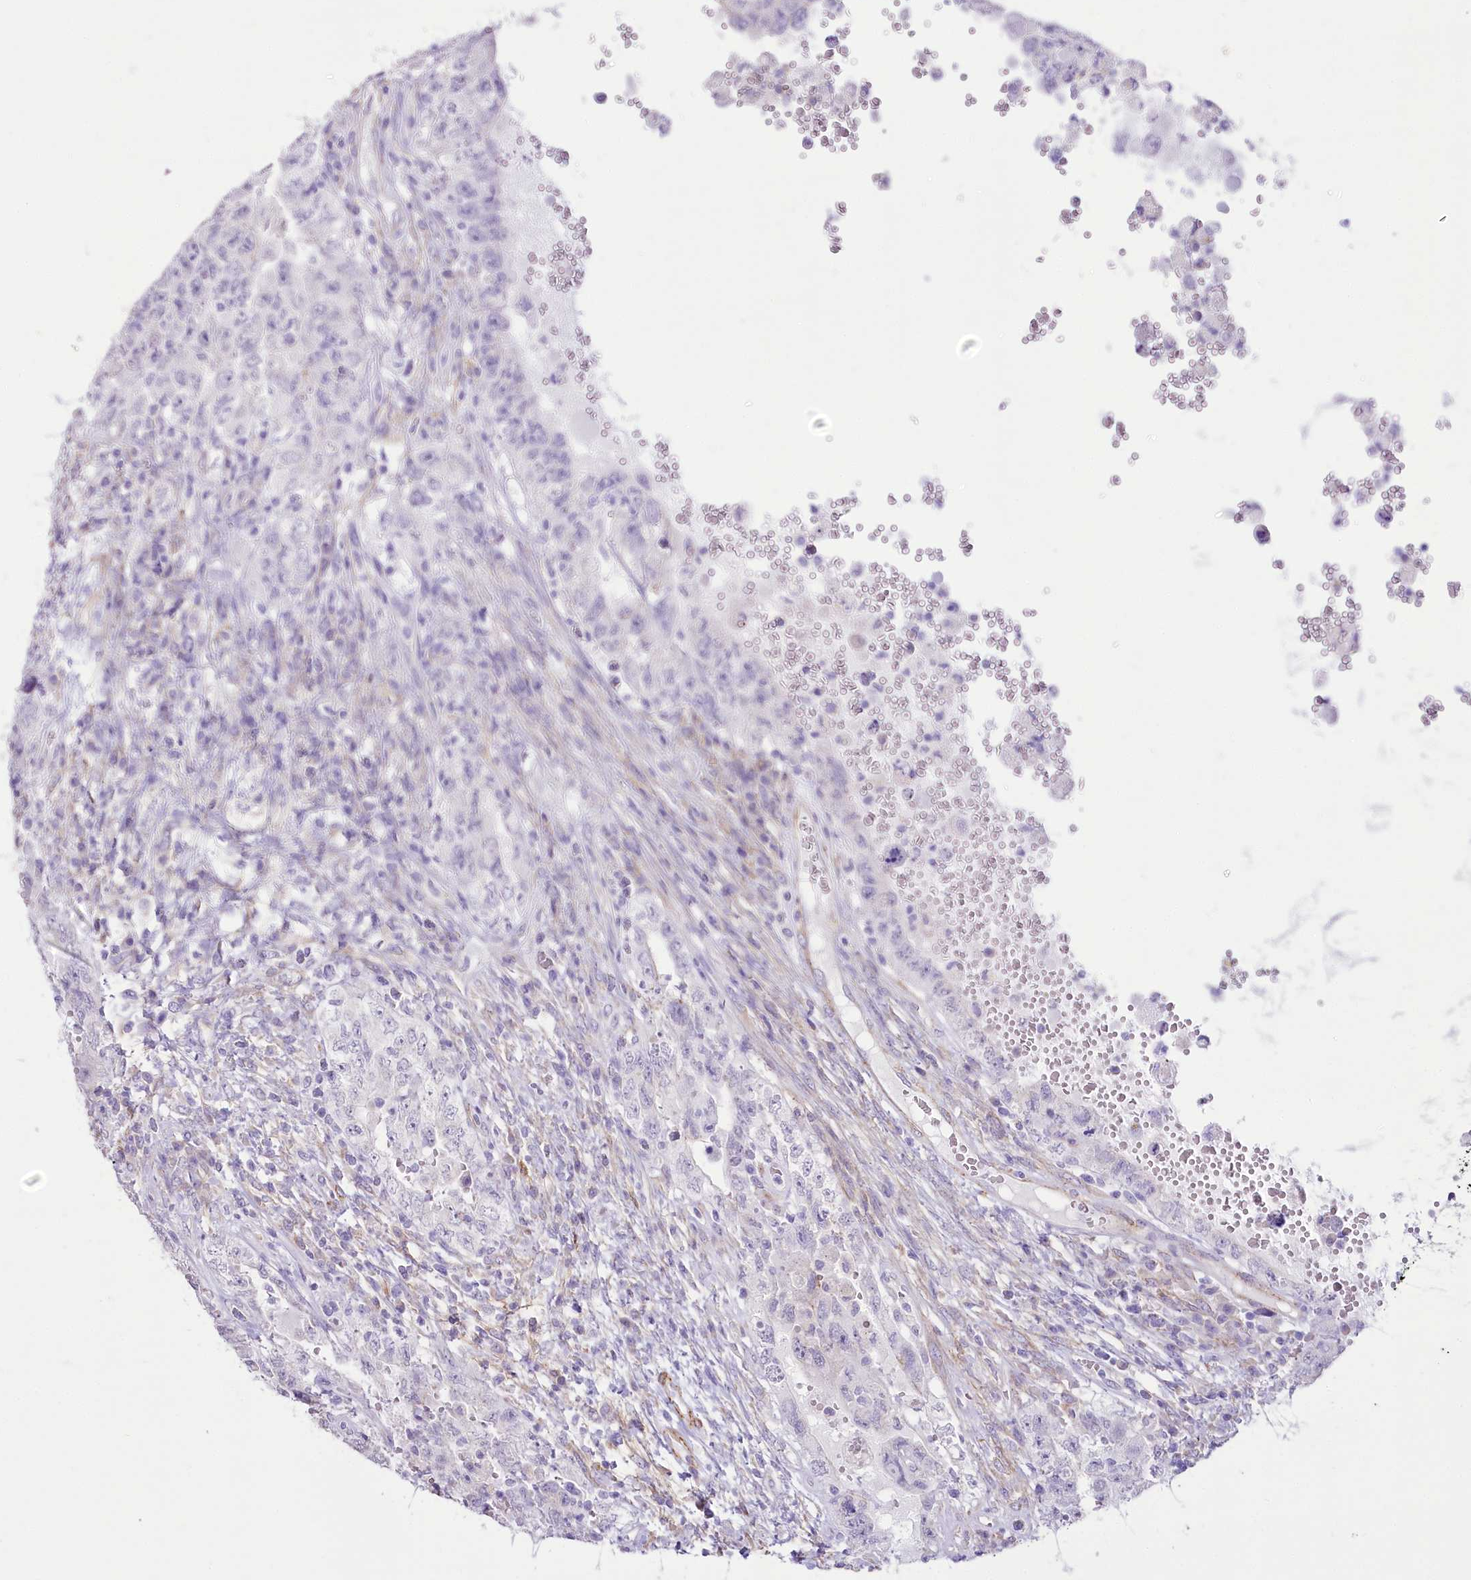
{"staining": {"intensity": "negative", "quantity": "none", "location": "none"}, "tissue": "testis cancer", "cell_type": "Tumor cells", "image_type": "cancer", "snomed": [{"axis": "morphology", "description": "Carcinoma, Embryonal, NOS"}, {"axis": "topography", "description": "Testis"}], "caption": "An IHC micrograph of embryonal carcinoma (testis) is shown. There is no staining in tumor cells of embryonal carcinoma (testis). (Immunohistochemistry, brightfield microscopy, high magnification).", "gene": "SYNPO2", "patient": {"sex": "male", "age": 26}}